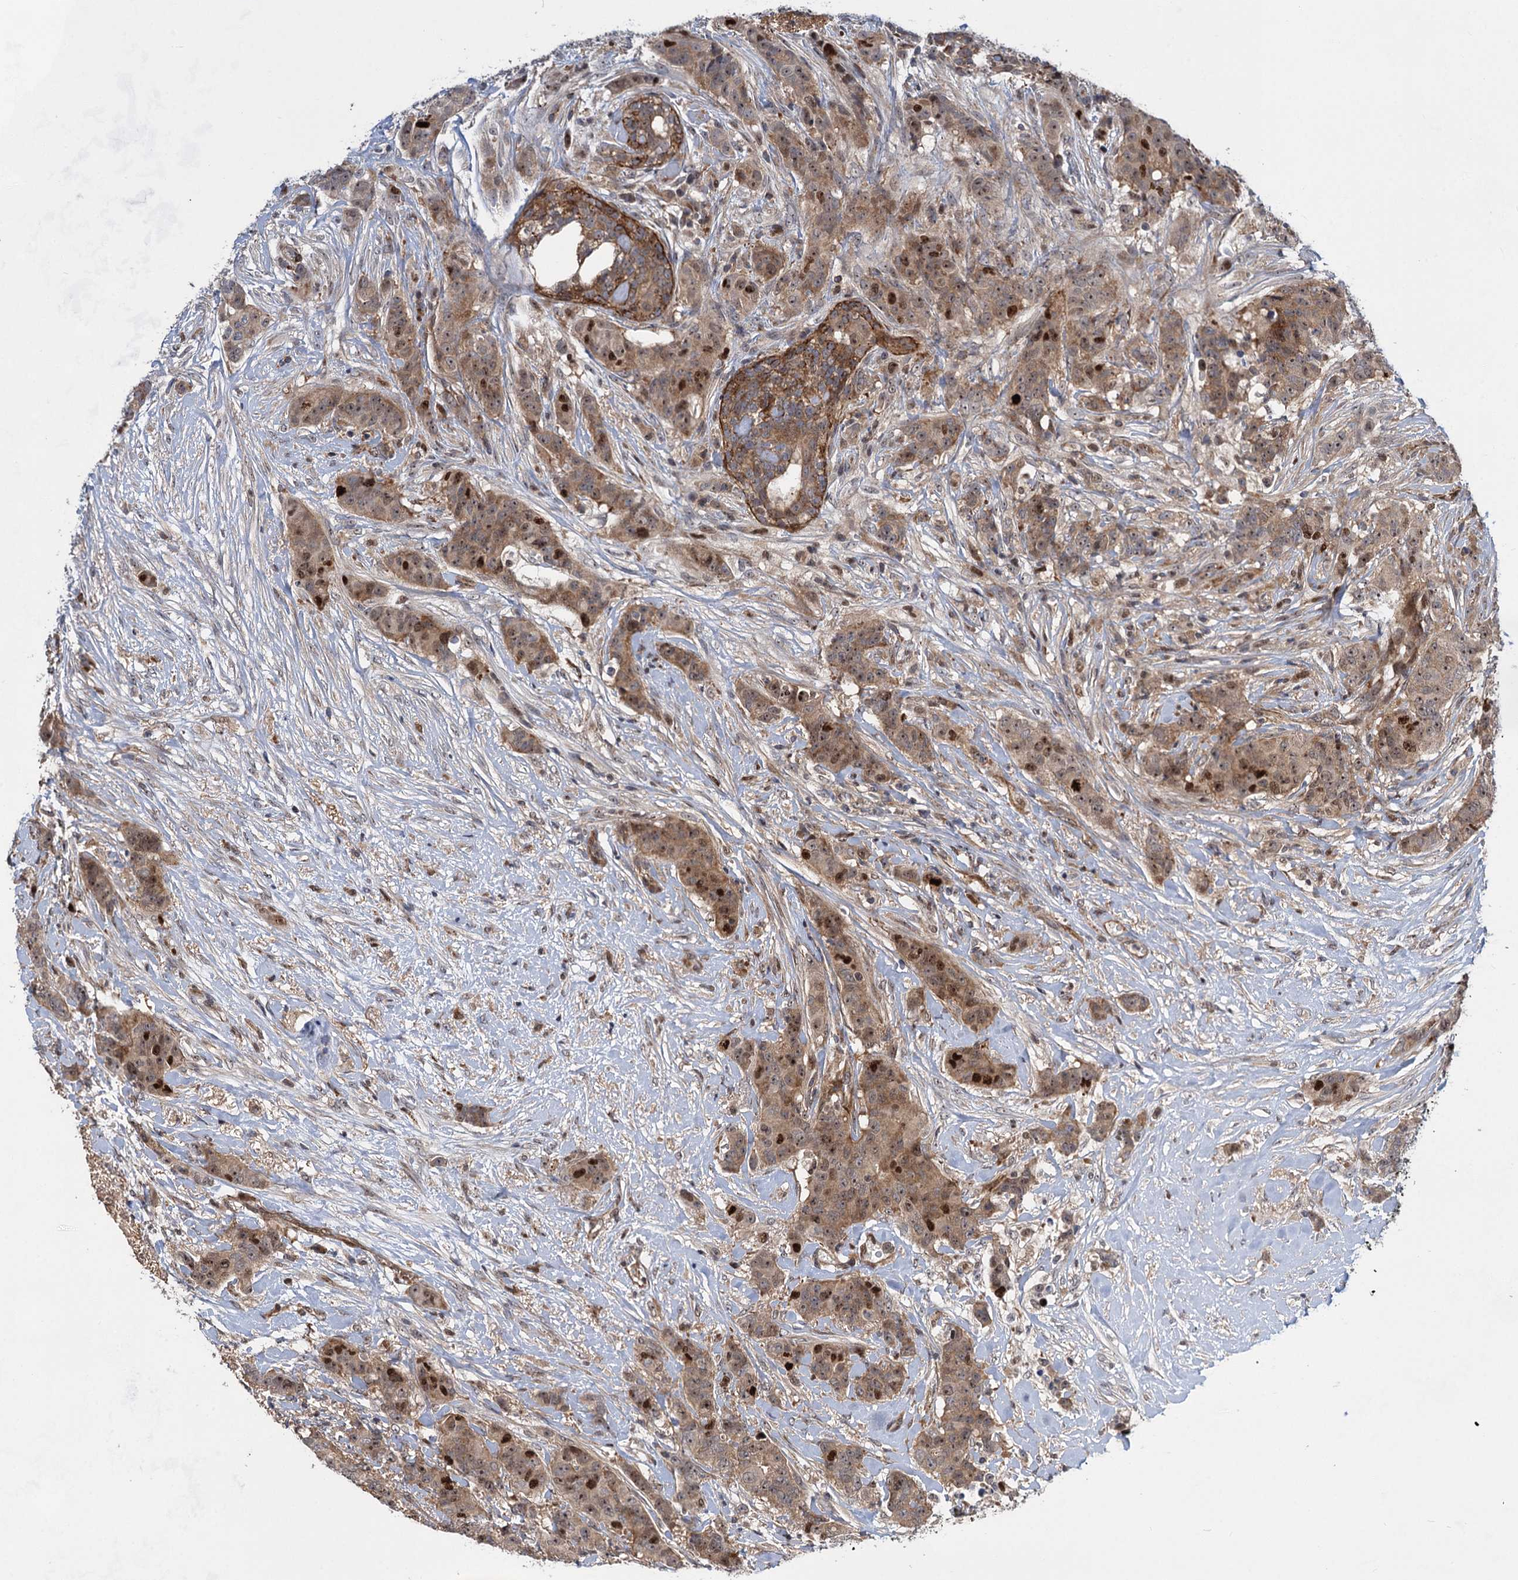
{"staining": {"intensity": "moderate", "quantity": ">75%", "location": "cytoplasmic/membranous,nuclear"}, "tissue": "breast cancer", "cell_type": "Tumor cells", "image_type": "cancer", "snomed": [{"axis": "morphology", "description": "Duct carcinoma"}, {"axis": "topography", "description": "Breast"}], "caption": "Breast cancer stained with IHC exhibits moderate cytoplasmic/membranous and nuclear positivity in about >75% of tumor cells.", "gene": "GPBP1", "patient": {"sex": "female", "age": 40}}